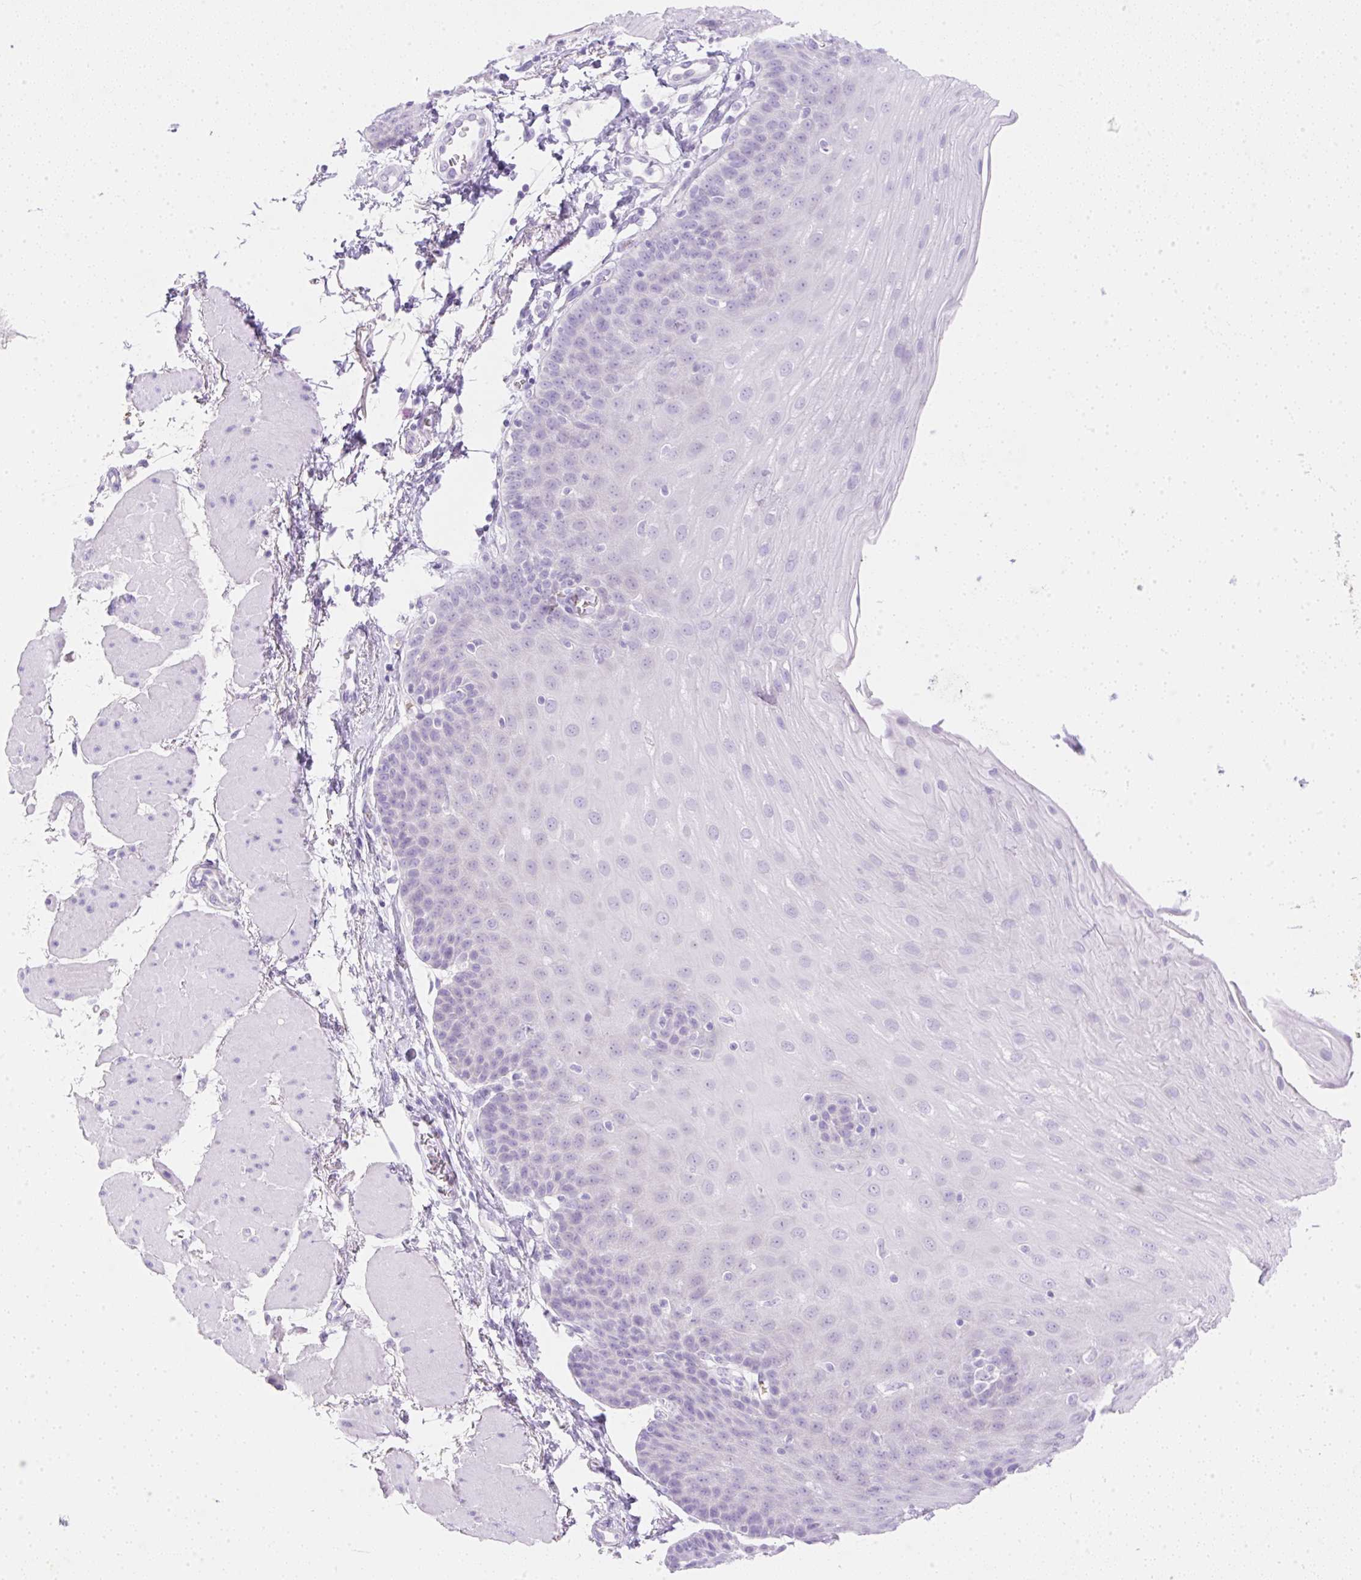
{"staining": {"intensity": "negative", "quantity": "none", "location": "none"}, "tissue": "esophagus", "cell_type": "Squamous epithelial cells", "image_type": "normal", "snomed": [{"axis": "morphology", "description": "Normal tissue, NOS"}, {"axis": "topography", "description": "Esophagus"}], "caption": "The image shows no staining of squamous epithelial cells in unremarkable esophagus.", "gene": "CDX1", "patient": {"sex": "female", "age": 81}}